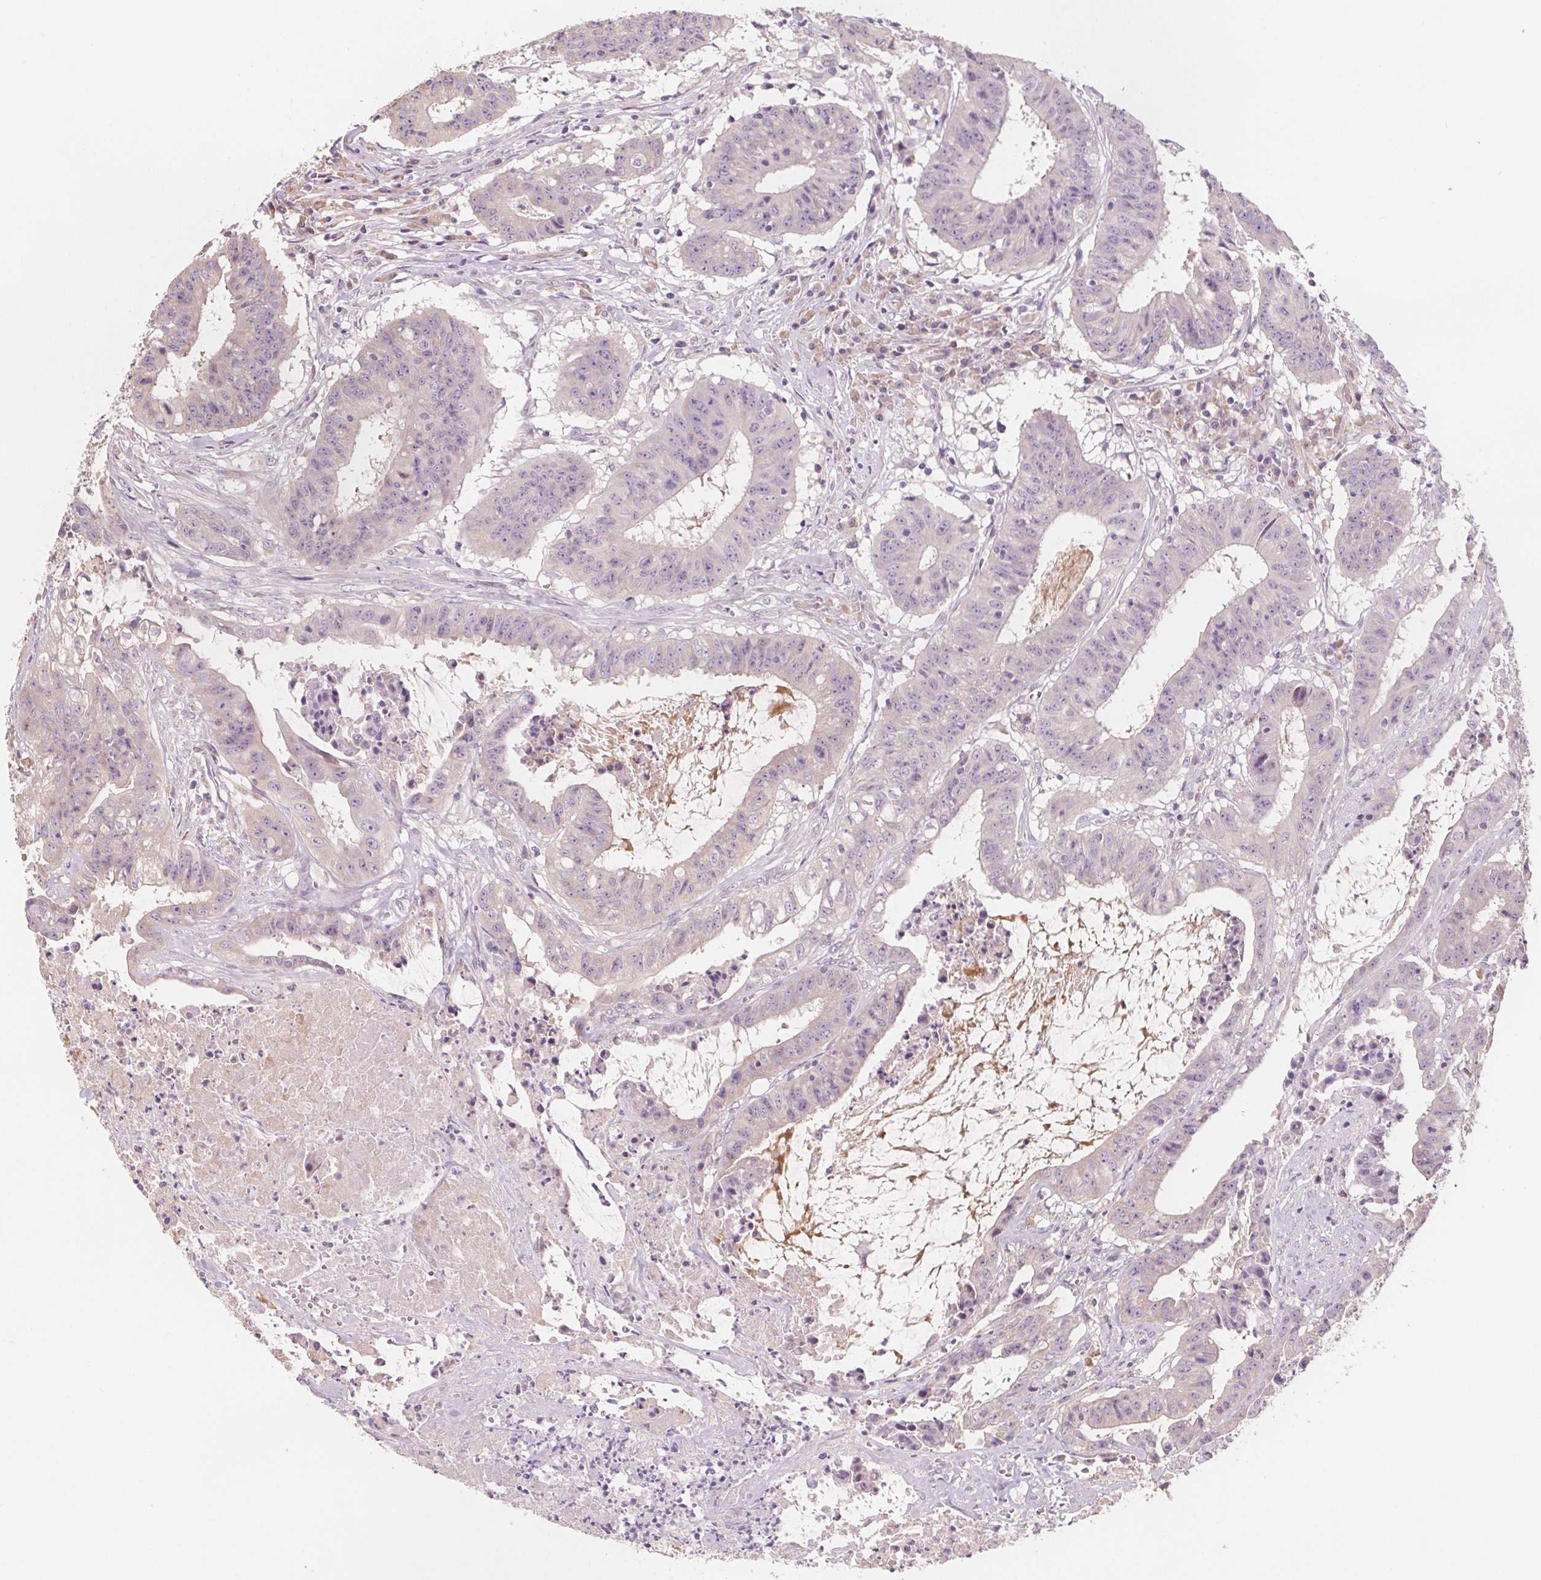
{"staining": {"intensity": "negative", "quantity": "none", "location": "none"}, "tissue": "colorectal cancer", "cell_type": "Tumor cells", "image_type": "cancer", "snomed": [{"axis": "morphology", "description": "Adenocarcinoma, NOS"}, {"axis": "topography", "description": "Colon"}], "caption": "High magnification brightfield microscopy of colorectal adenocarcinoma stained with DAB (brown) and counterstained with hematoxylin (blue): tumor cells show no significant staining. The staining is performed using DAB brown chromogen with nuclei counter-stained in using hematoxylin.", "gene": "TMEM80", "patient": {"sex": "male", "age": 33}}